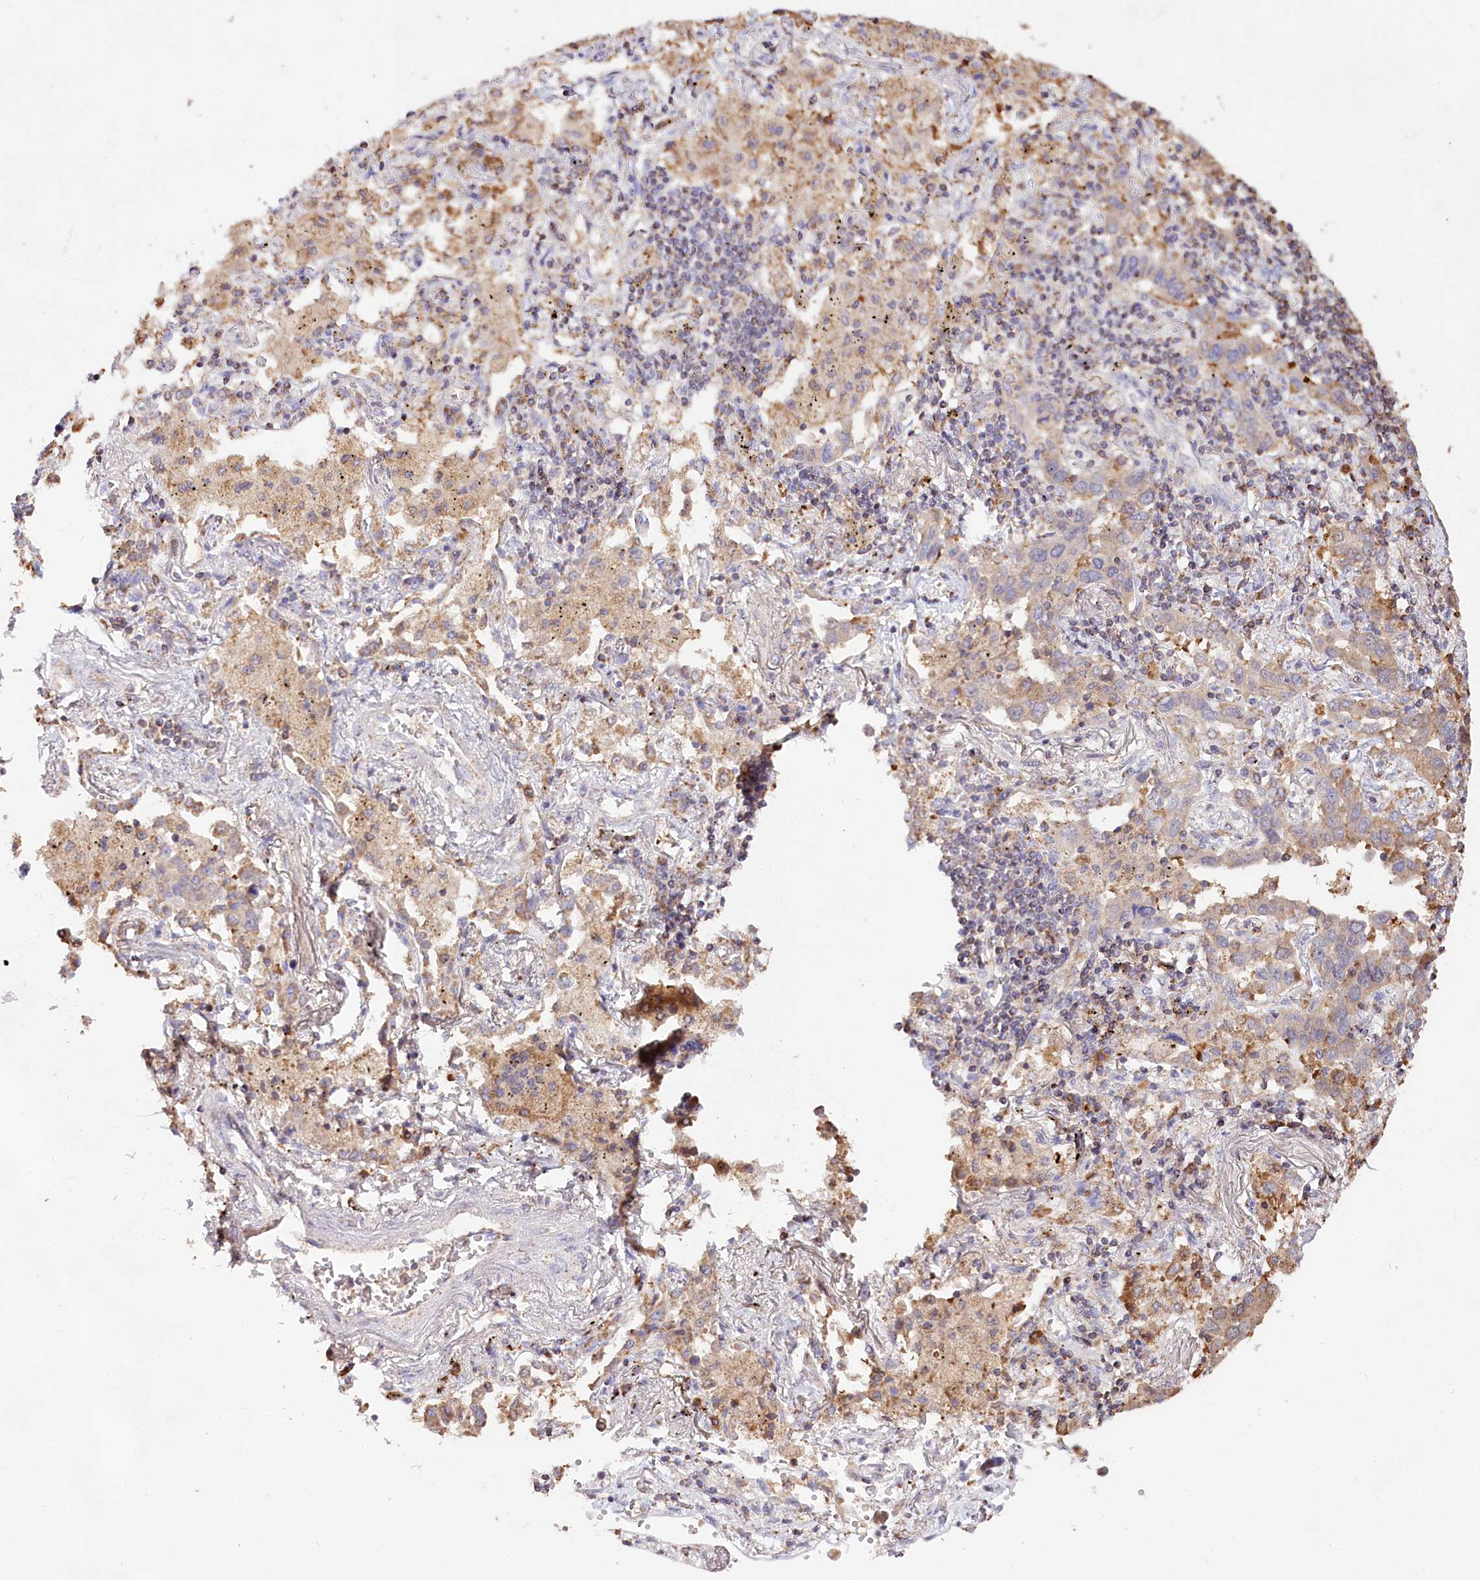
{"staining": {"intensity": "weak", "quantity": "25%-75%", "location": "cytoplasmic/membranous"}, "tissue": "lung cancer", "cell_type": "Tumor cells", "image_type": "cancer", "snomed": [{"axis": "morphology", "description": "Adenocarcinoma, NOS"}, {"axis": "topography", "description": "Lung"}], "caption": "The immunohistochemical stain labels weak cytoplasmic/membranous expression in tumor cells of adenocarcinoma (lung) tissue.", "gene": "TASOR2", "patient": {"sex": "male", "age": 67}}